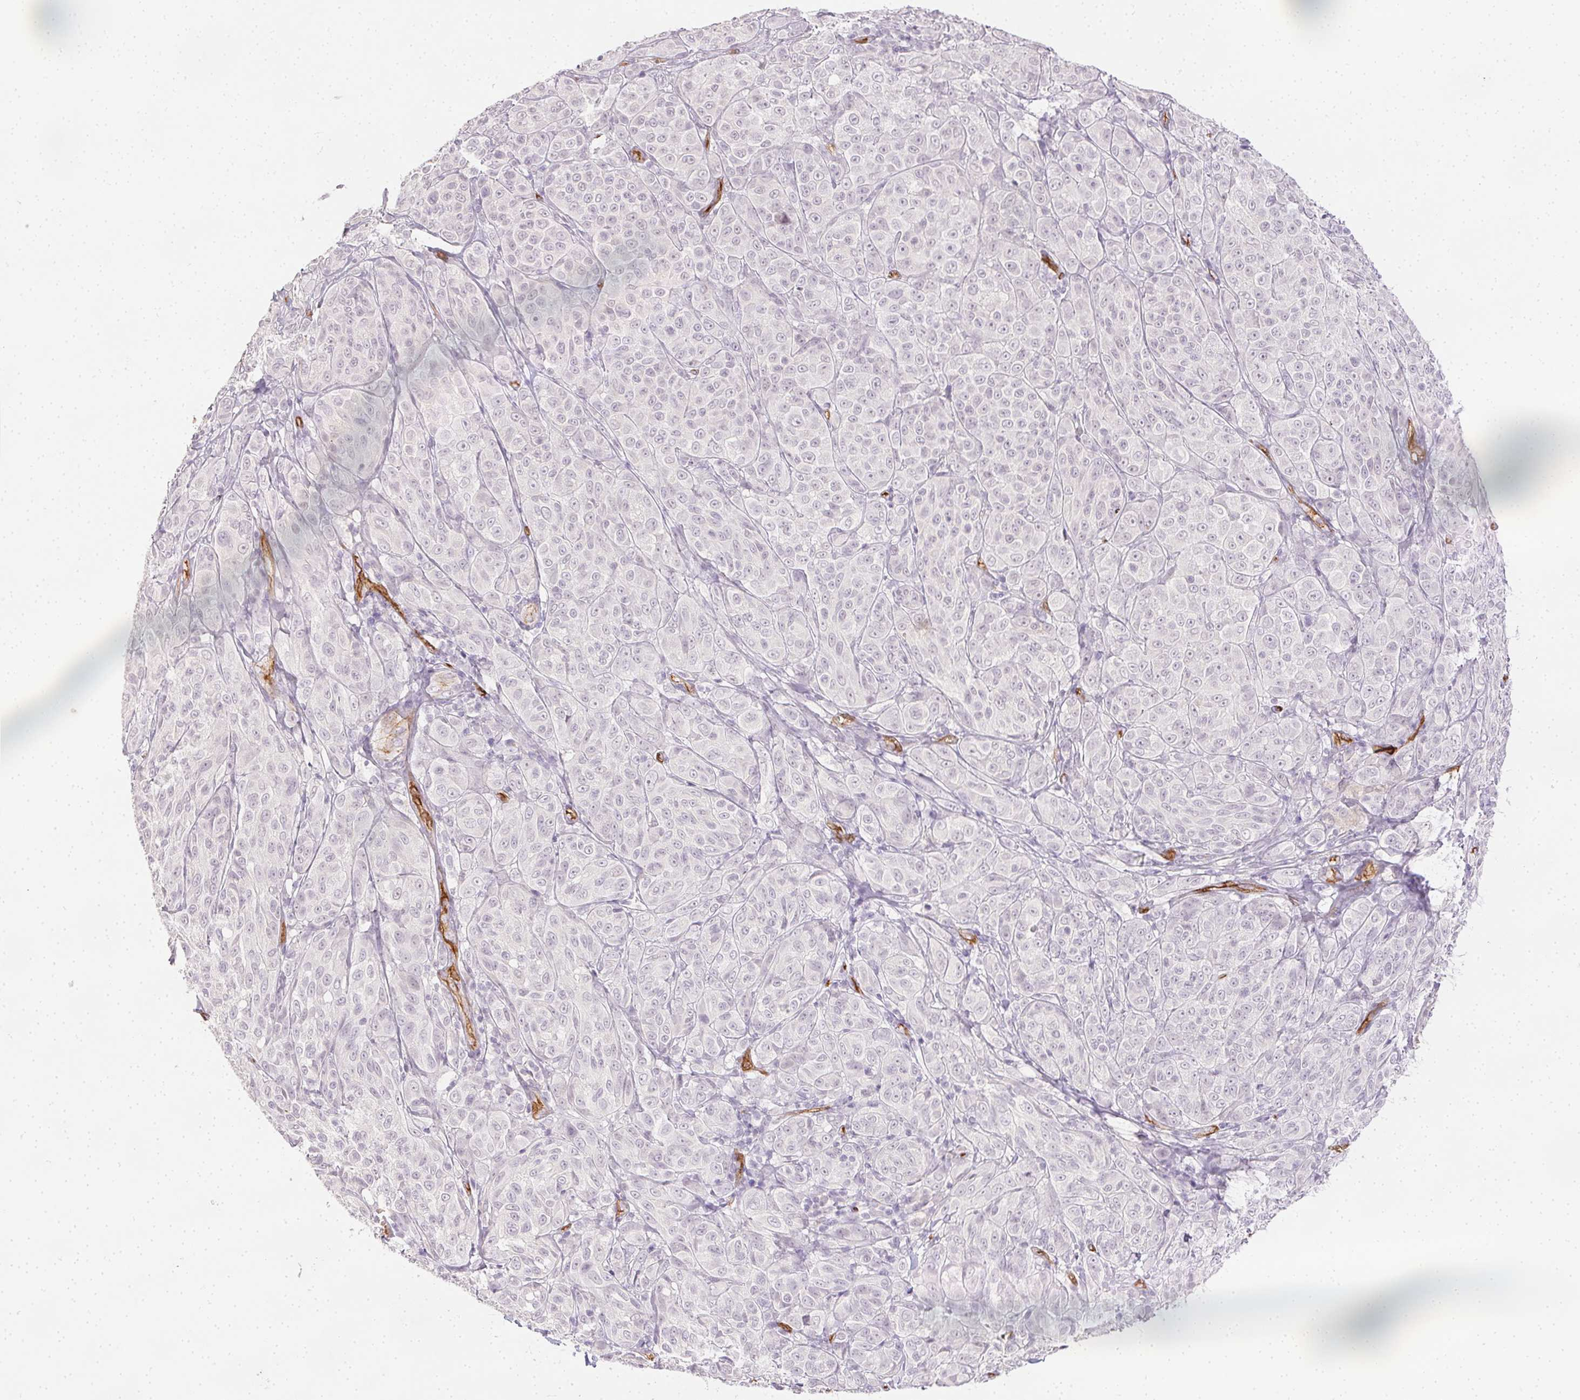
{"staining": {"intensity": "negative", "quantity": "none", "location": "none"}, "tissue": "melanoma", "cell_type": "Tumor cells", "image_type": "cancer", "snomed": [{"axis": "morphology", "description": "Malignant melanoma, NOS"}, {"axis": "topography", "description": "Skin"}], "caption": "IHC histopathology image of neoplastic tissue: human melanoma stained with DAB displays no significant protein expression in tumor cells.", "gene": "PODXL", "patient": {"sex": "male", "age": 89}}